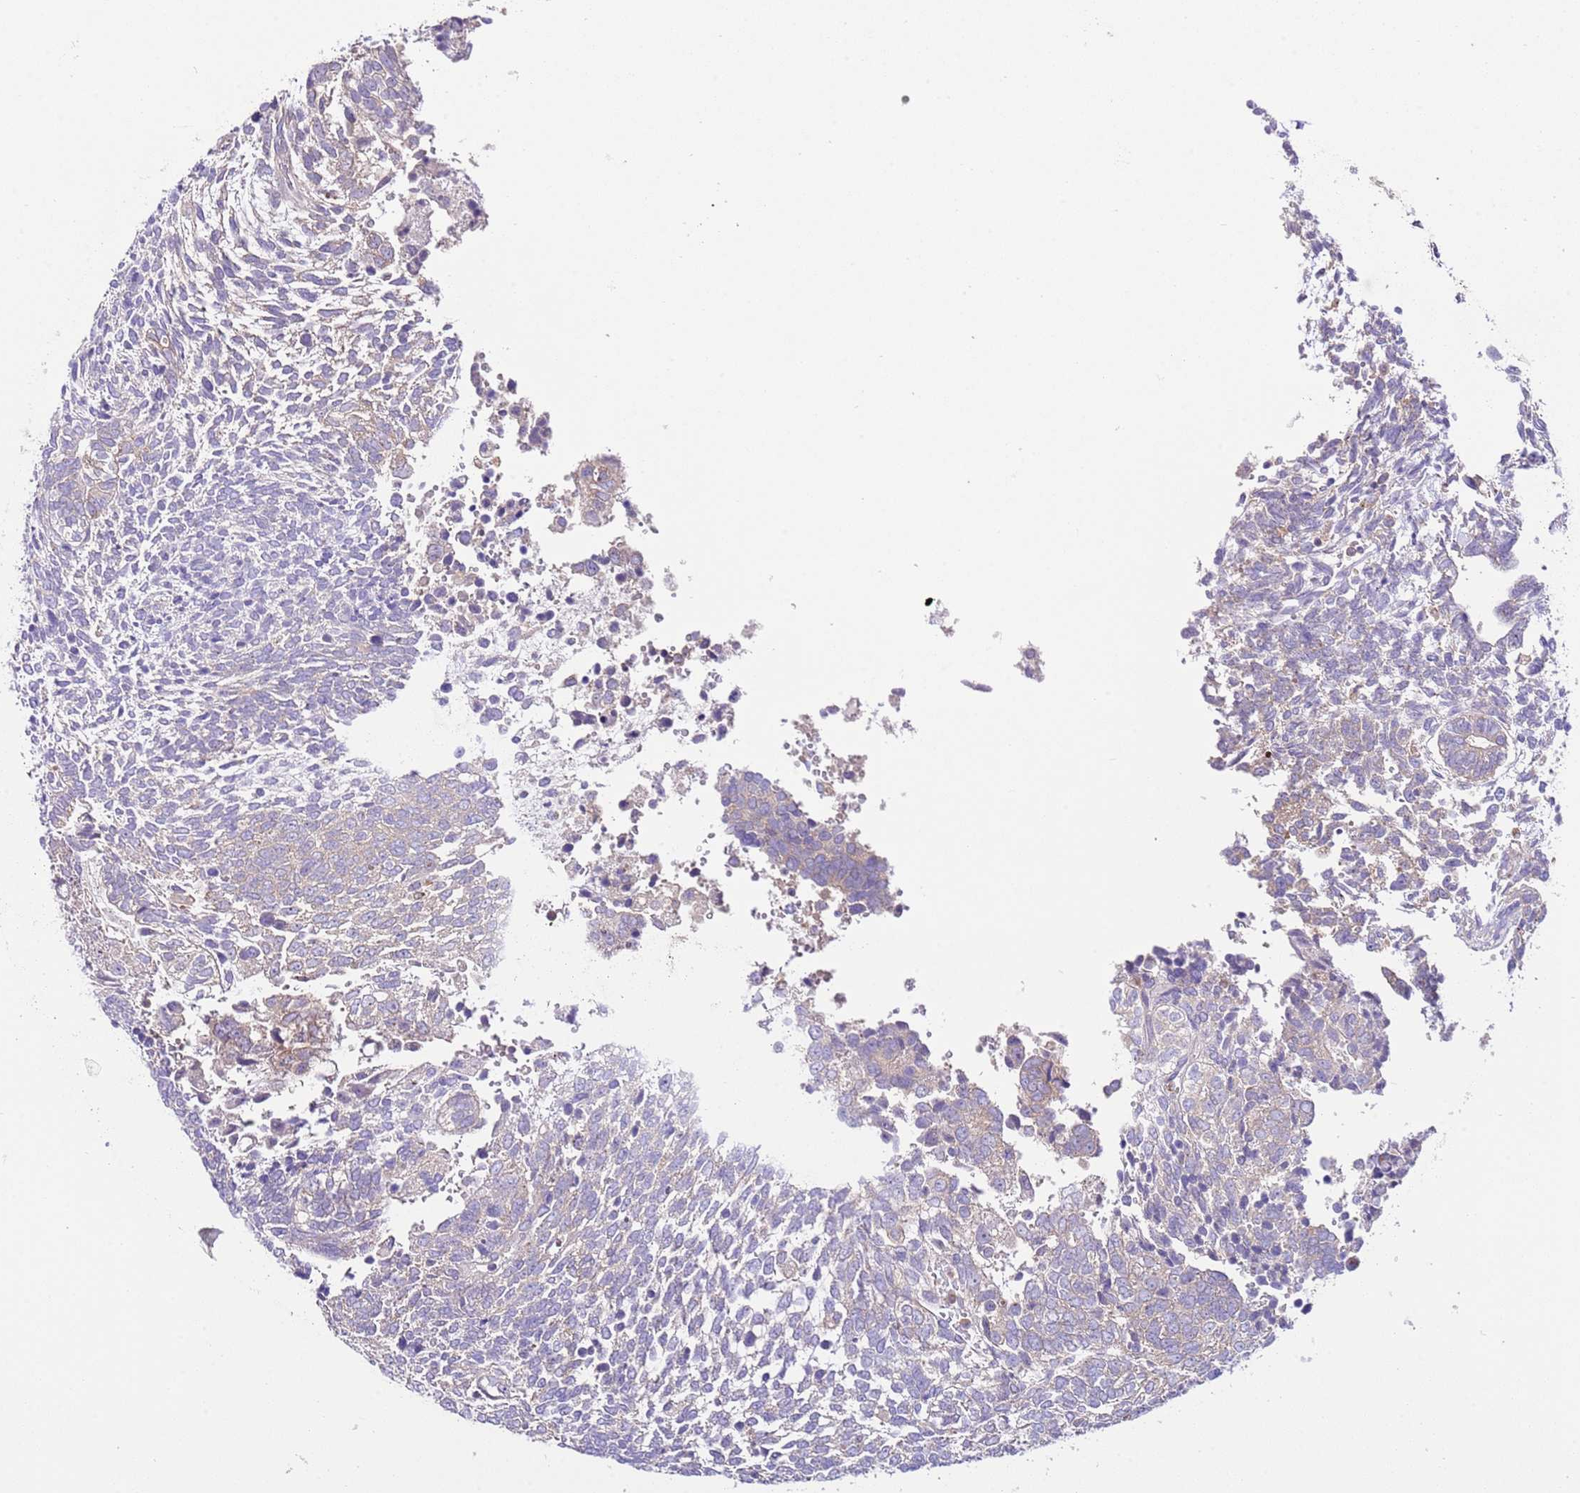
{"staining": {"intensity": "weak", "quantity": "25%-75%", "location": "cytoplasmic/membranous"}, "tissue": "testis cancer", "cell_type": "Tumor cells", "image_type": "cancer", "snomed": [{"axis": "morphology", "description": "Carcinoma, Embryonal, NOS"}, {"axis": "topography", "description": "Testis"}], "caption": "Immunohistochemical staining of testis cancer exhibits low levels of weak cytoplasmic/membranous staining in approximately 25%-75% of tumor cells. (IHC, brightfield microscopy, high magnification).", "gene": "RPS10", "patient": {"sex": "male", "age": 23}}